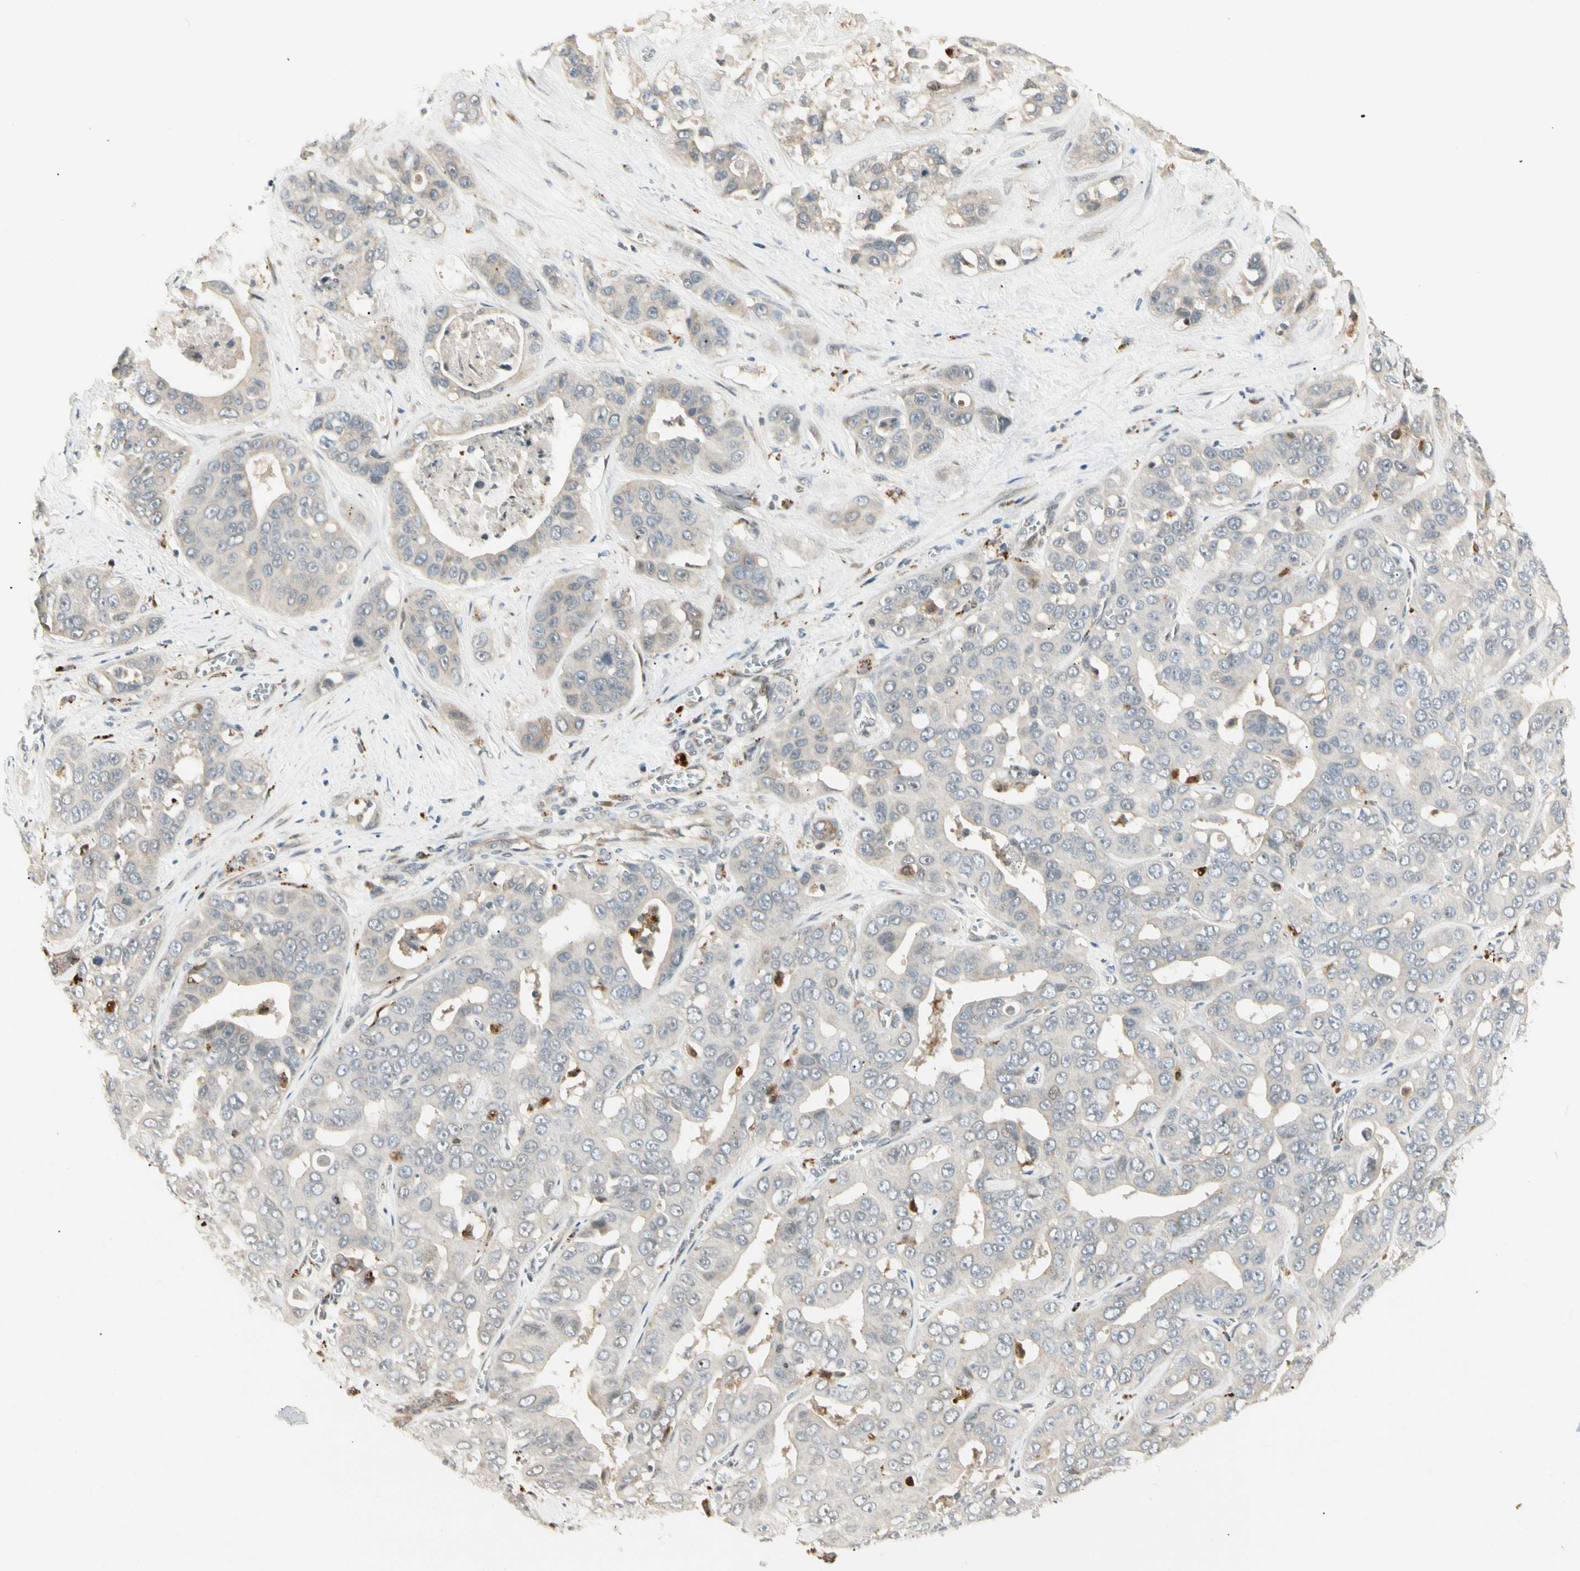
{"staining": {"intensity": "negative", "quantity": "none", "location": "none"}, "tissue": "liver cancer", "cell_type": "Tumor cells", "image_type": "cancer", "snomed": [{"axis": "morphology", "description": "Cholangiocarcinoma"}, {"axis": "topography", "description": "Liver"}], "caption": "A high-resolution image shows immunohistochemistry staining of liver cancer (cholangiocarcinoma), which displays no significant staining in tumor cells. The staining is performed using DAB brown chromogen with nuclei counter-stained in using hematoxylin.", "gene": "FNDC3B", "patient": {"sex": "female", "age": 52}}